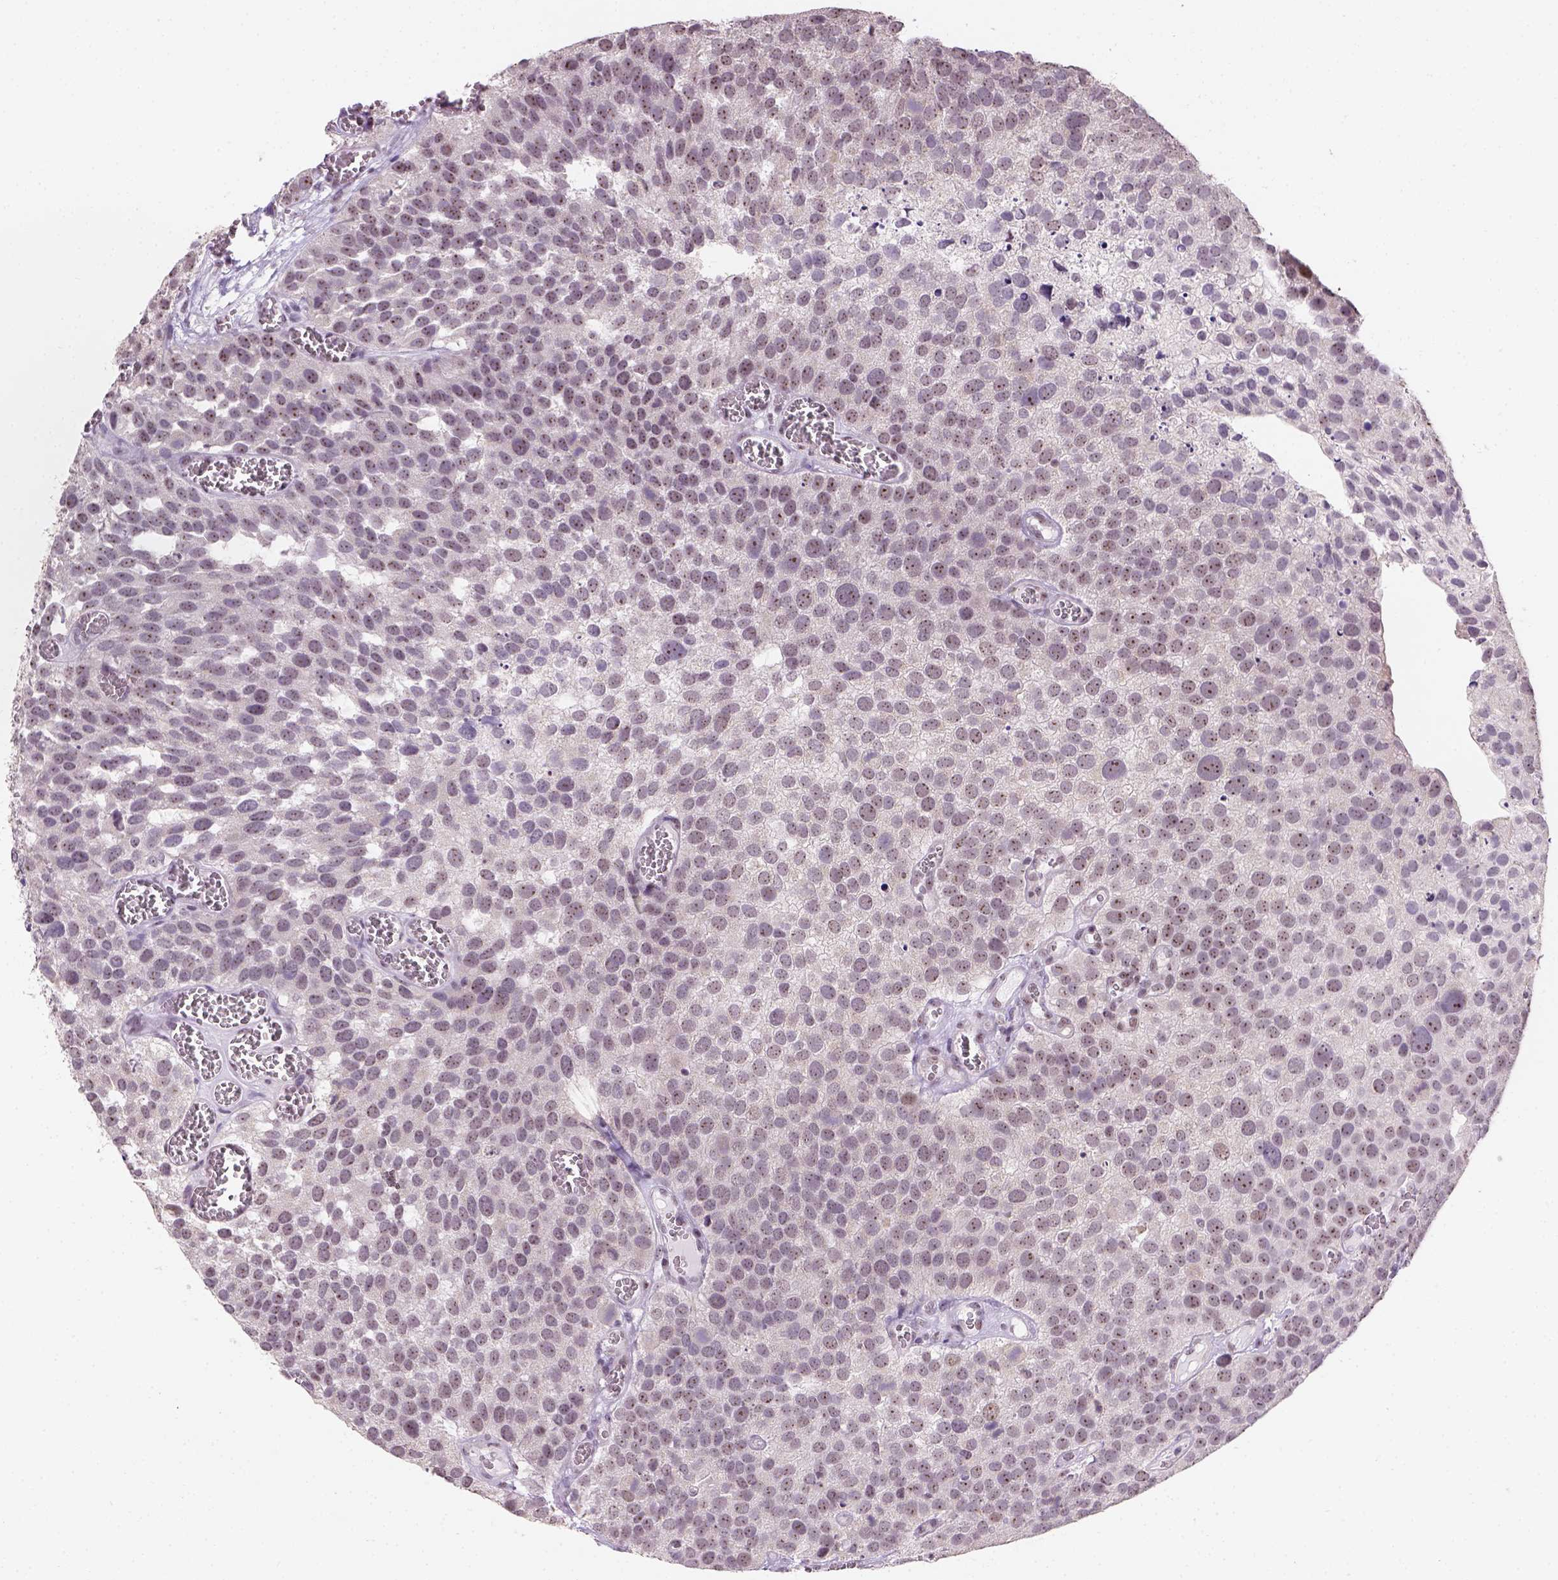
{"staining": {"intensity": "moderate", "quantity": ">75%", "location": "nuclear"}, "tissue": "urothelial cancer", "cell_type": "Tumor cells", "image_type": "cancer", "snomed": [{"axis": "morphology", "description": "Urothelial carcinoma, Low grade"}, {"axis": "topography", "description": "Urinary bladder"}], "caption": "Urothelial cancer tissue displays moderate nuclear staining in about >75% of tumor cells, visualized by immunohistochemistry.", "gene": "DDX50", "patient": {"sex": "female", "age": 69}}